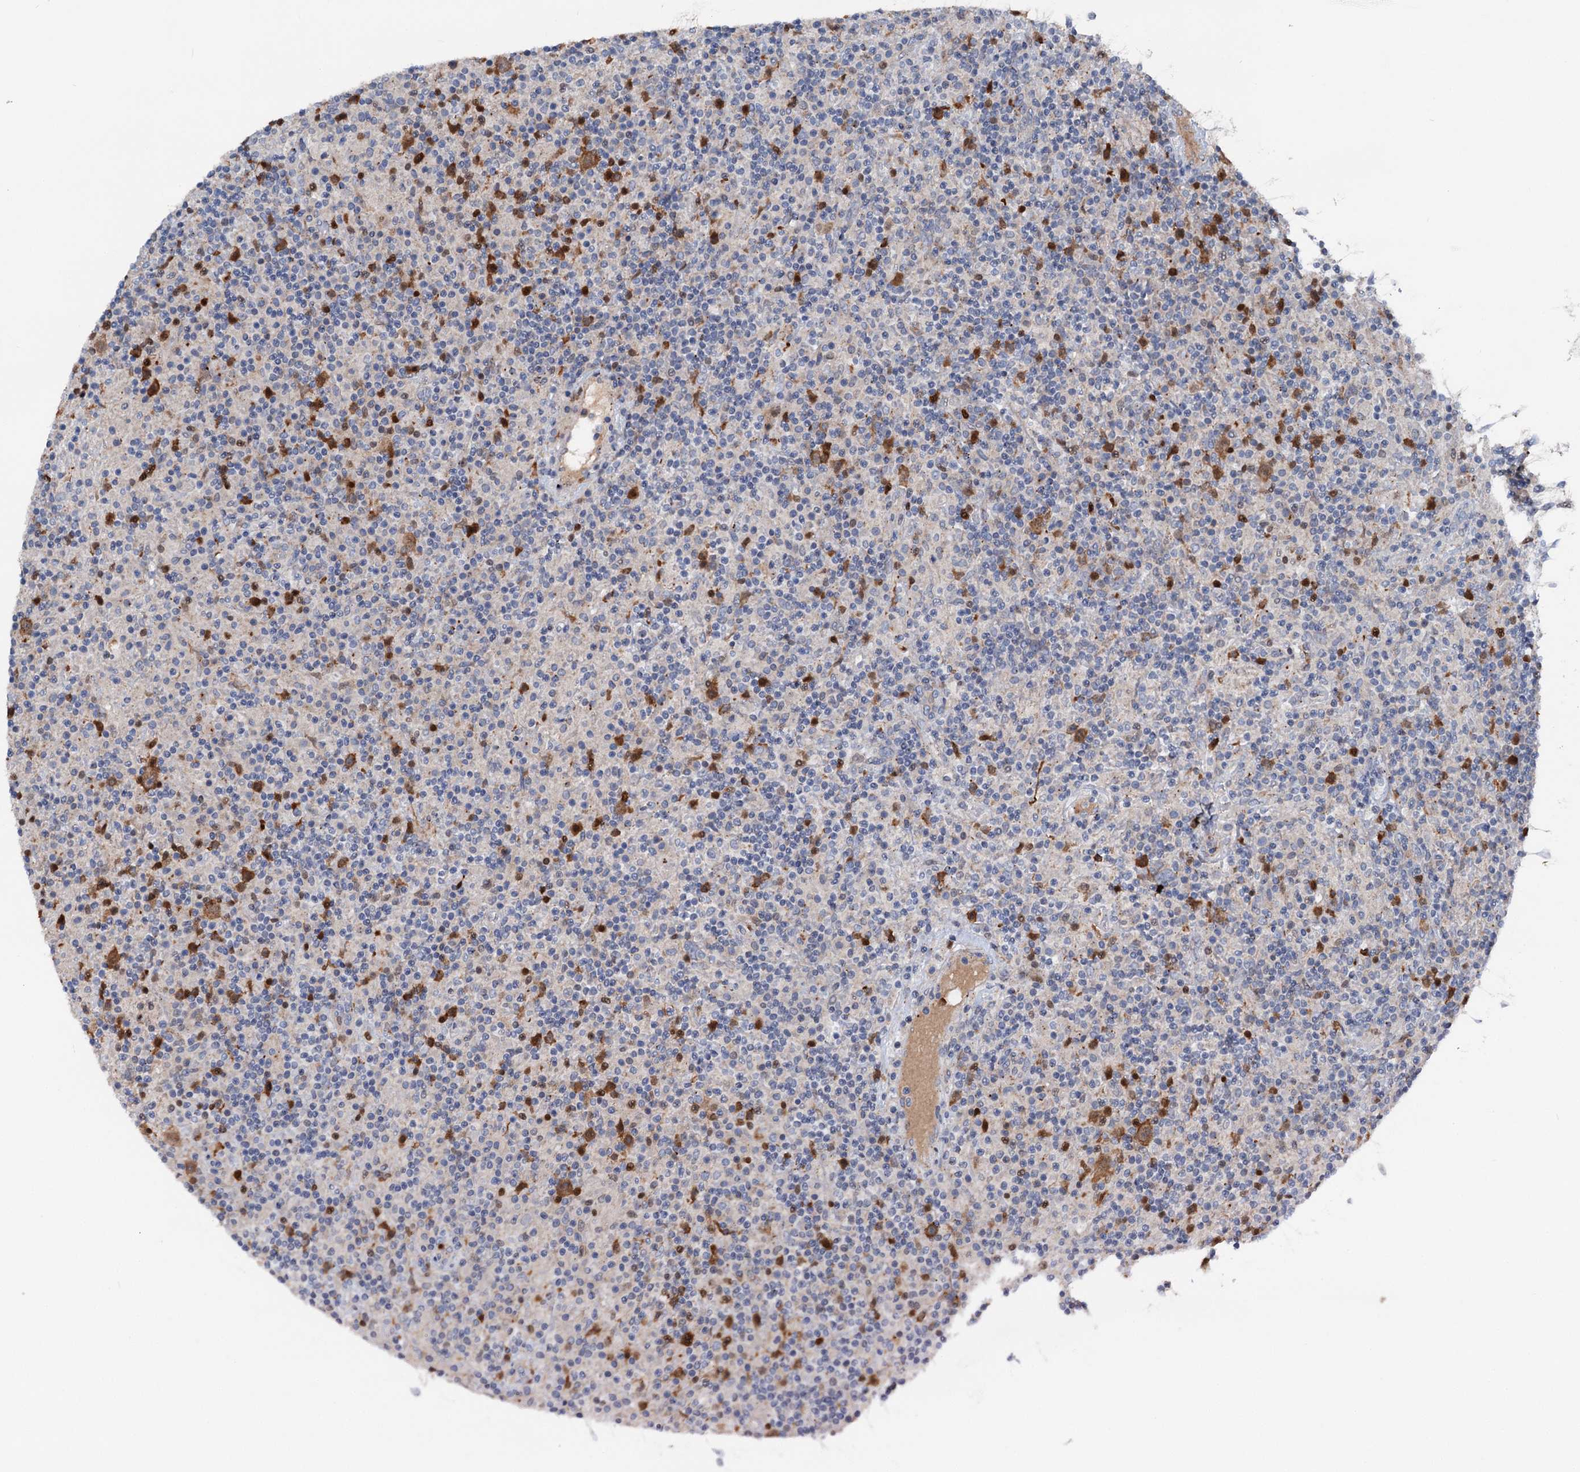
{"staining": {"intensity": "strong", "quantity": ">75%", "location": "cytoplasmic/membranous"}, "tissue": "lymphoma", "cell_type": "Tumor cells", "image_type": "cancer", "snomed": [{"axis": "morphology", "description": "Hodgkin's disease, NOS"}, {"axis": "topography", "description": "Lymph node"}], "caption": "Strong cytoplasmic/membranous expression for a protein is appreciated in approximately >75% of tumor cells of lymphoma using immunohistochemistry (IHC).", "gene": "NCAPD2", "patient": {"sex": "male", "age": 70}}